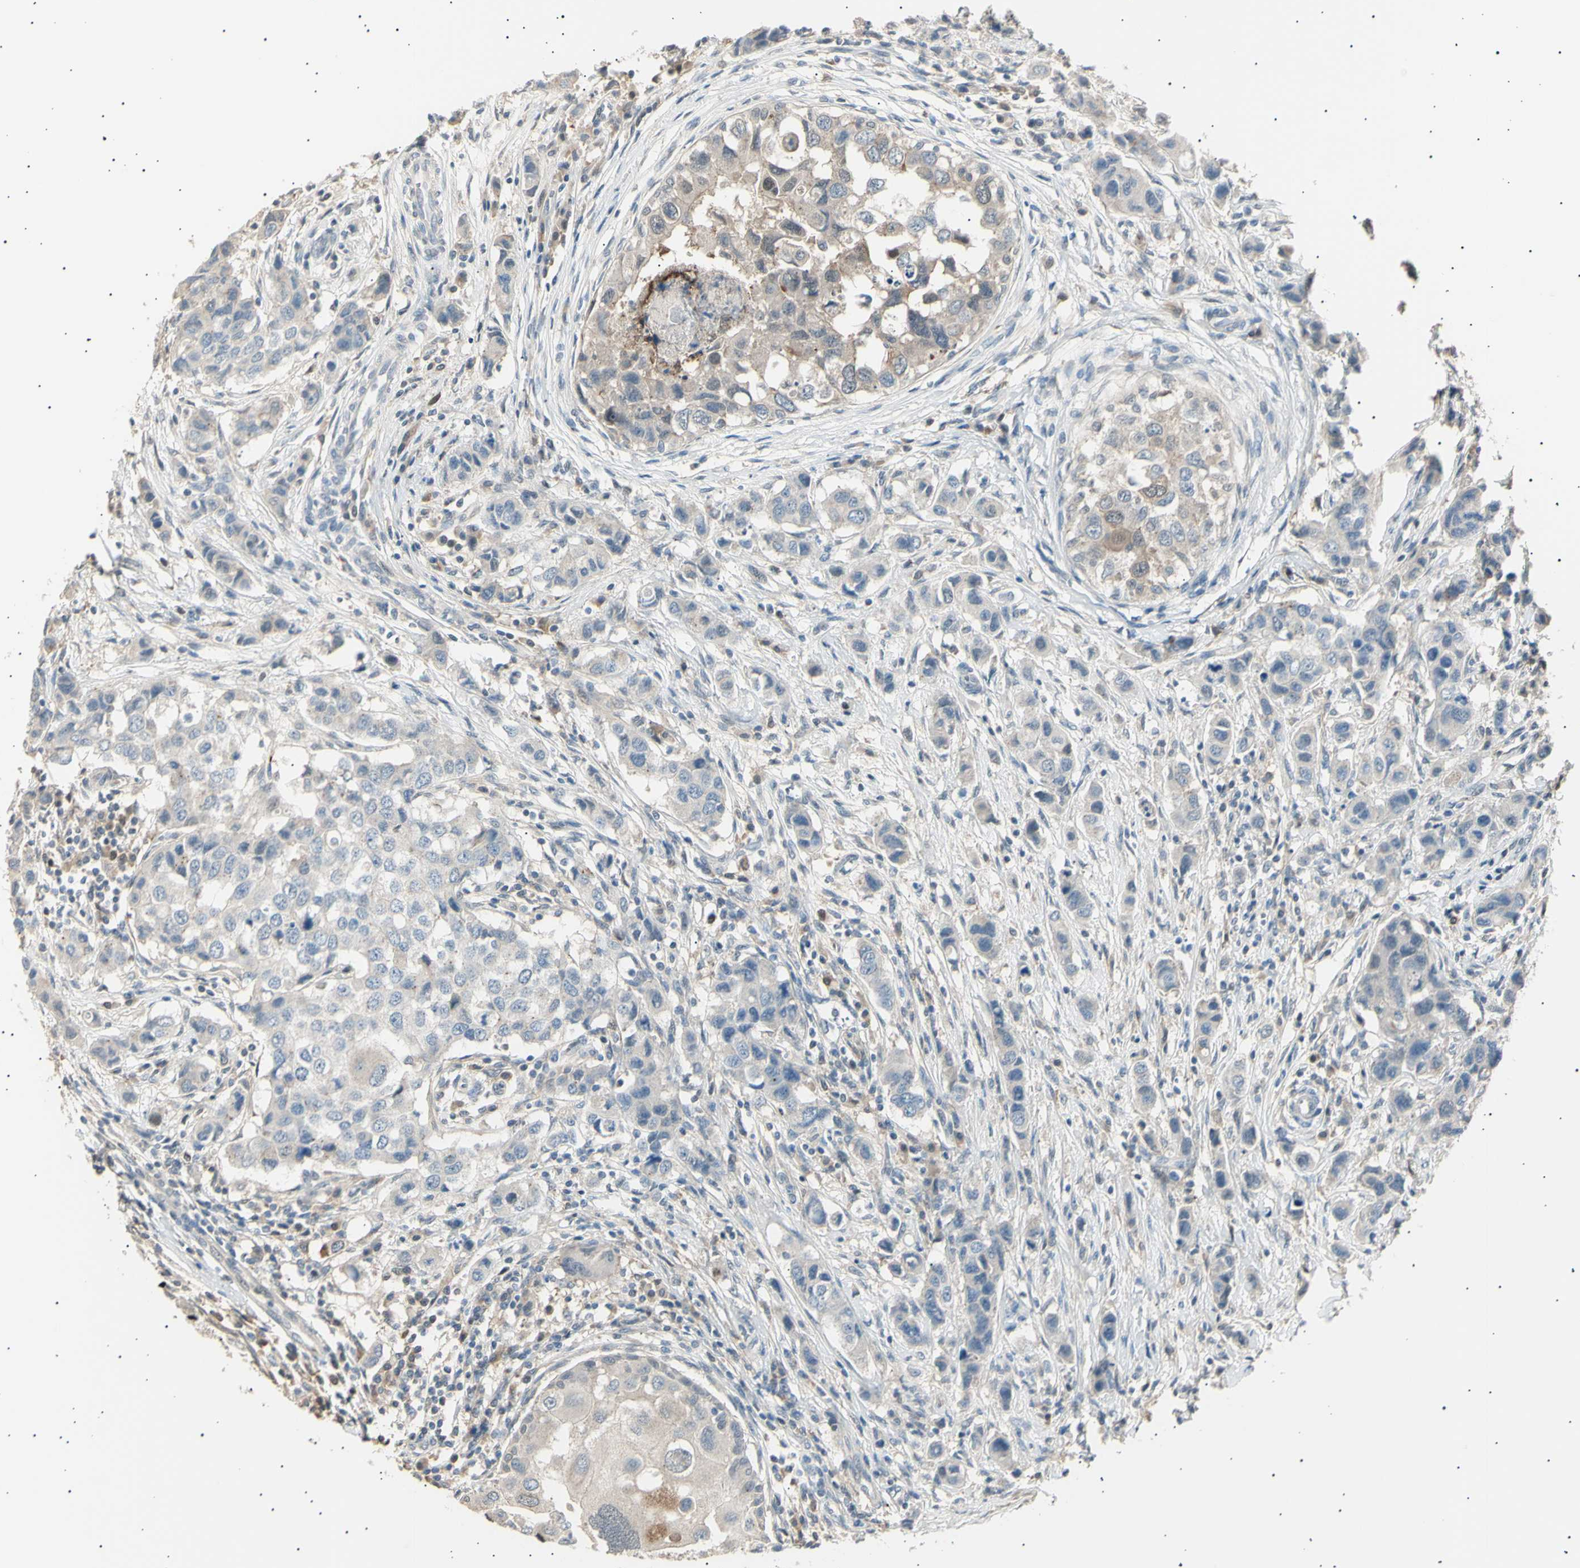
{"staining": {"intensity": "weak", "quantity": "25%-75%", "location": "cytoplasmic/membranous"}, "tissue": "breast cancer", "cell_type": "Tumor cells", "image_type": "cancer", "snomed": [{"axis": "morphology", "description": "Normal tissue, NOS"}, {"axis": "morphology", "description": "Duct carcinoma"}, {"axis": "topography", "description": "Breast"}], "caption": "Immunohistochemical staining of breast cancer (invasive ductal carcinoma) displays weak cytoplasmic/membranous protein expression in about 25%-75% of tumor cells.", "gene": "LHPP", "patient": {"sex": "female", "age": 50}}